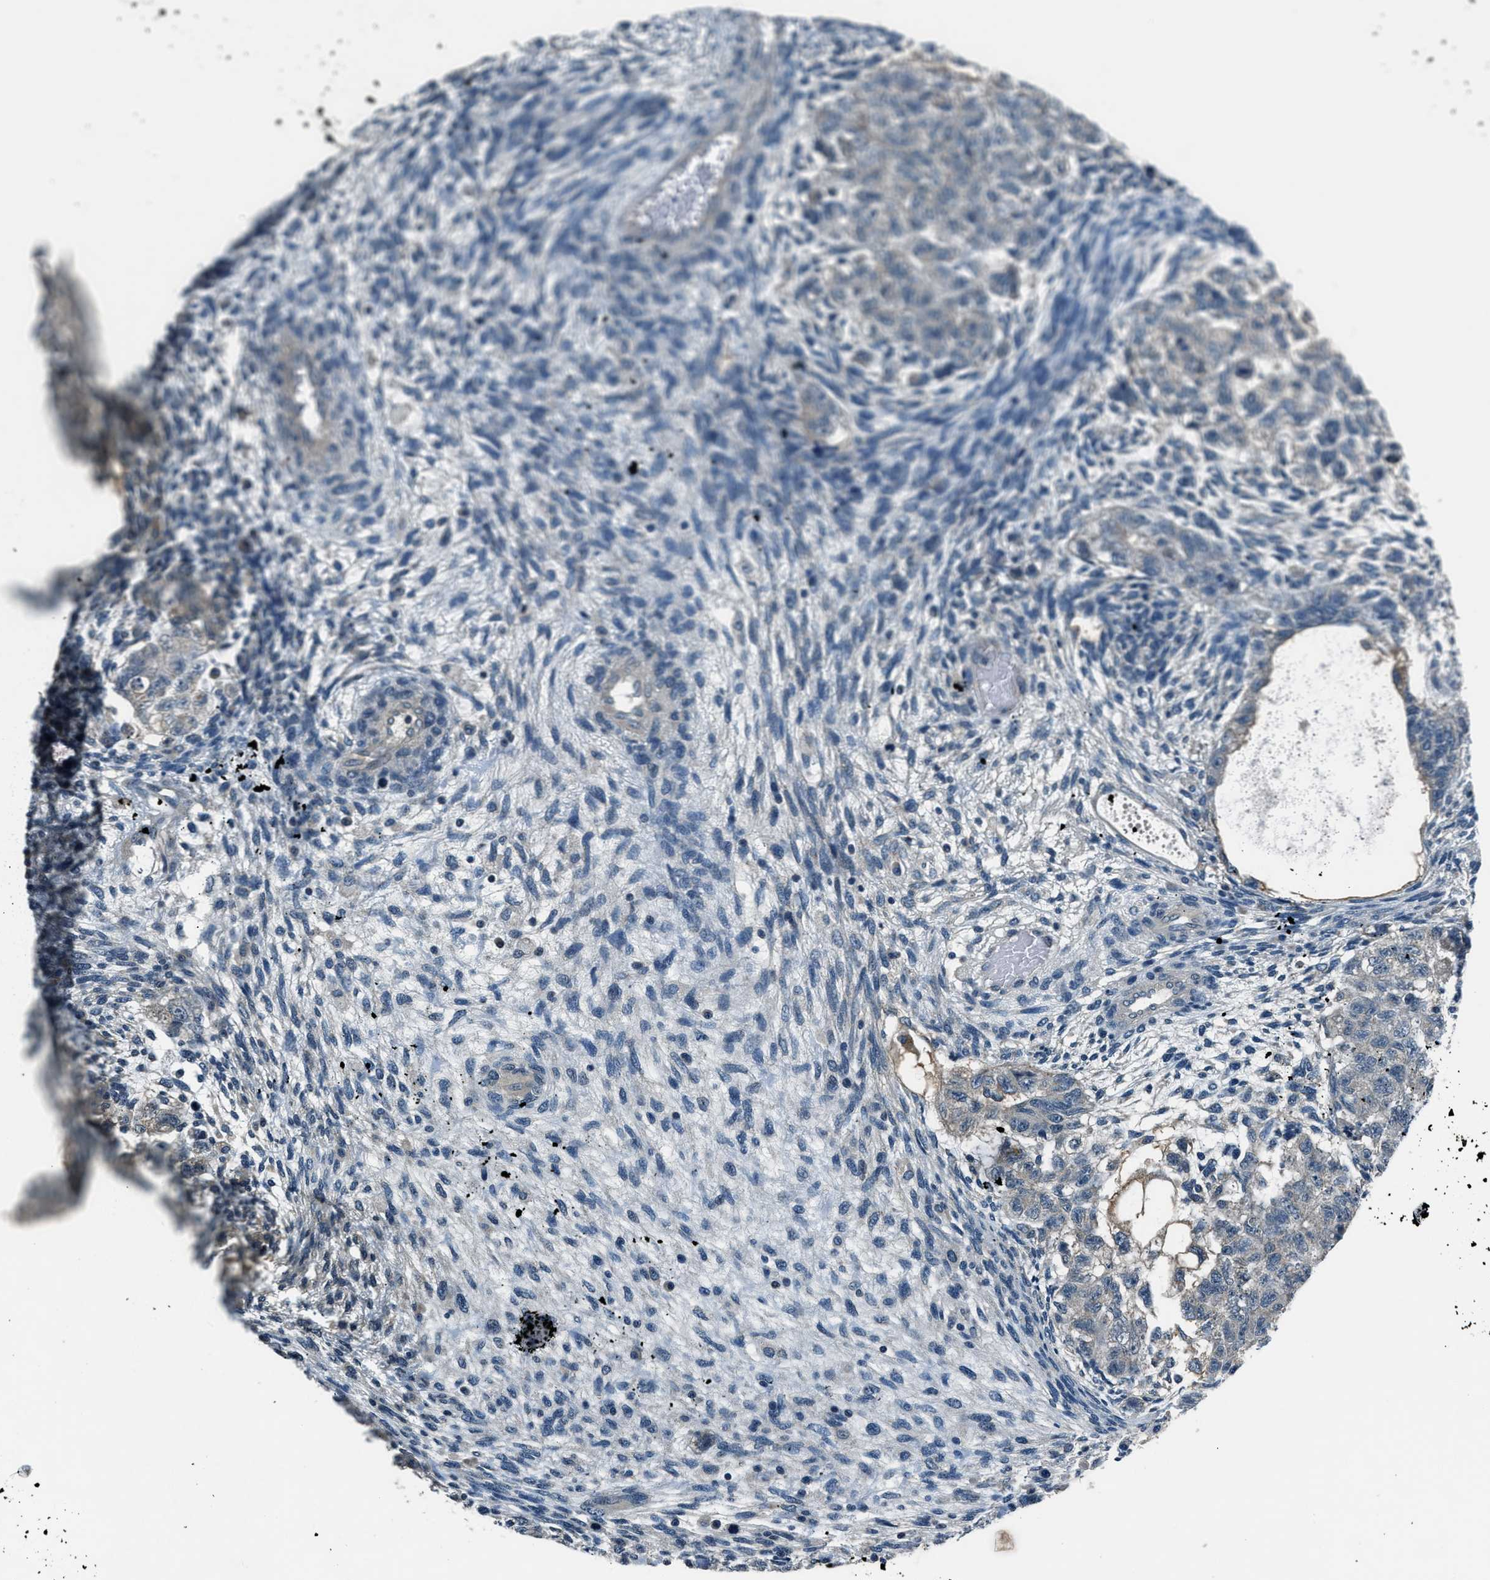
{"staining": {"intensity": "weak", "quantity": "<25%", "location": "cytoplasmic/membranous"}, "tissue": "testis cancer", "cell_type": "Tumor cells", "image_type": "cancer", "snomed": [{"axis": "morphology", "description": "Normal tissue, NOS"}, {"axis": "morphology", "description": "Carcinoma, Embryonal, NOS"}, {"axis": "topography", "description": "Testis"}], "caption": "This is an immunohistochemistry (IHC) photomicrograph of testis cancer (embryonal carcinoma). There is no positivity in tumor cells.", "gene": "NME8", "patient": {"sex": "male", "age": 36}}